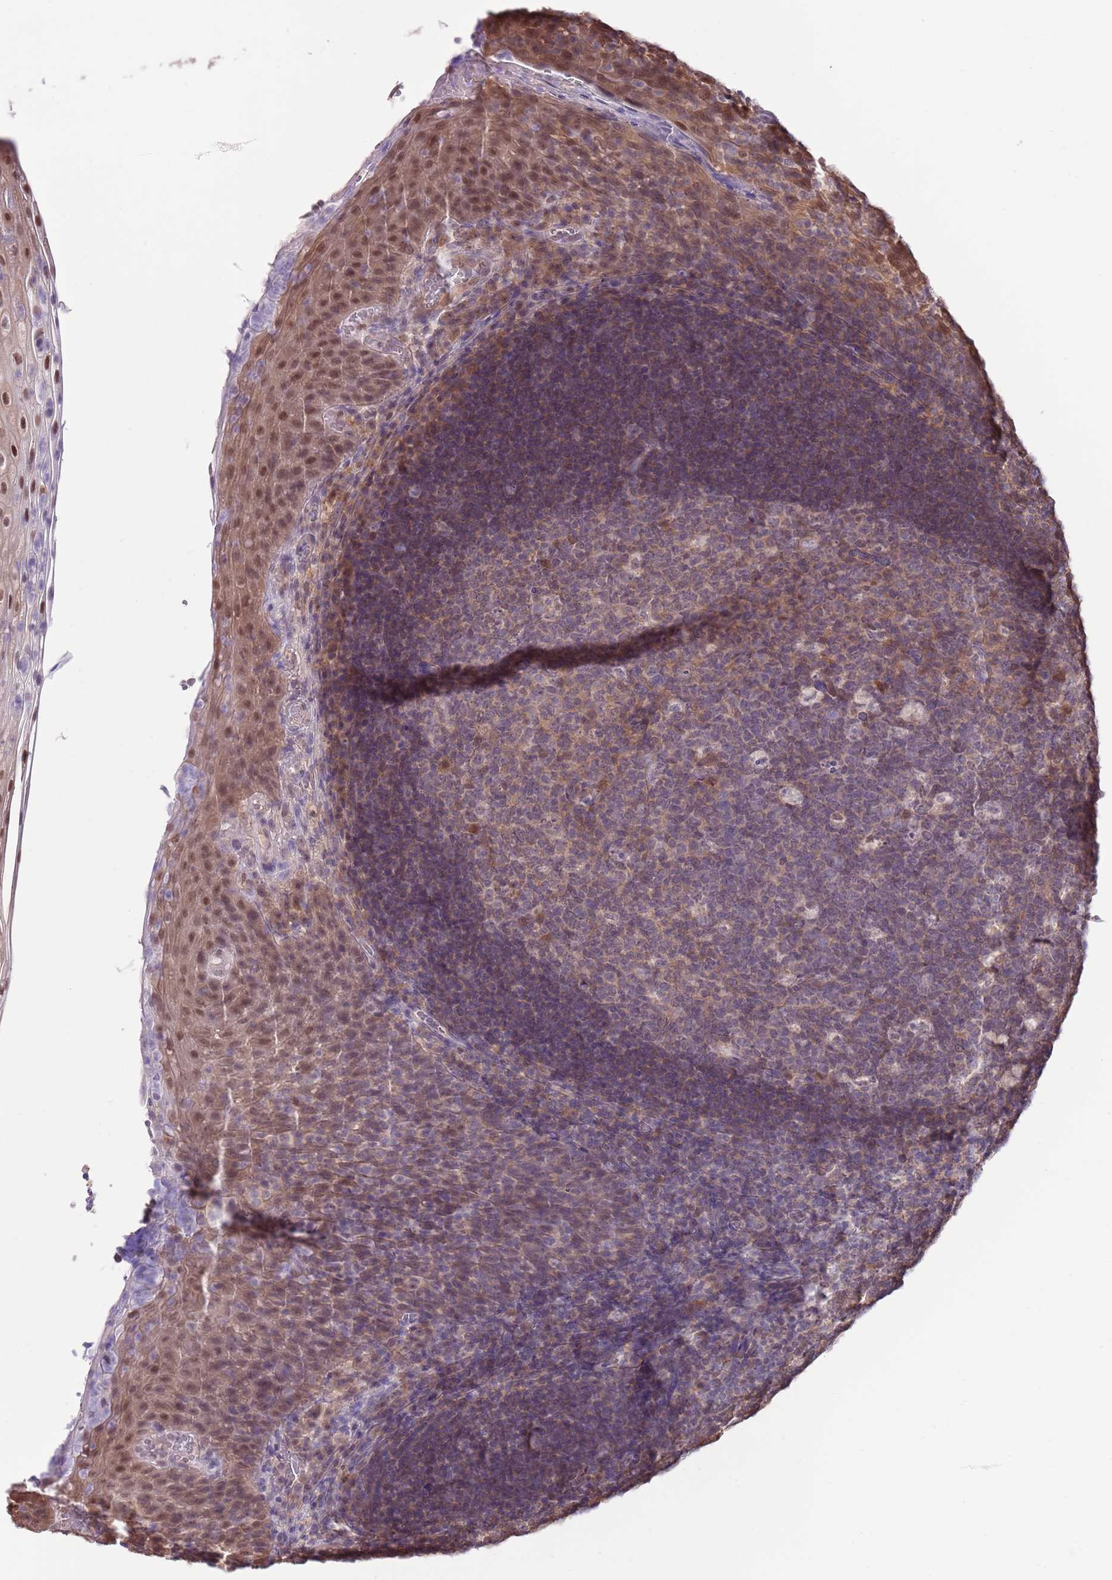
{"staining": {"intensity": "moderate", "quantity": "<25%", "location": "cytoplasmic/membranous,nuclear"}, "tissue": "tonsil", "cell_type": "Germinal center cells", "image_type": "normal", "snomed": [{"axis": "morphology", "description": "Normal tissue, NOS"}, {"axis": "topography", "description": "Tonsil"}], "caption": "Tonsil stained with DAB (3,3'-diaminobenzidine) immunohistochemistry (IHC) reveals low levels of moderate cytoplasmic/membranous,nuclear expression in about <25% of germinal center cells.", "gene": "NSFL1C", "patient": {"sex": "male", "age": 17}}